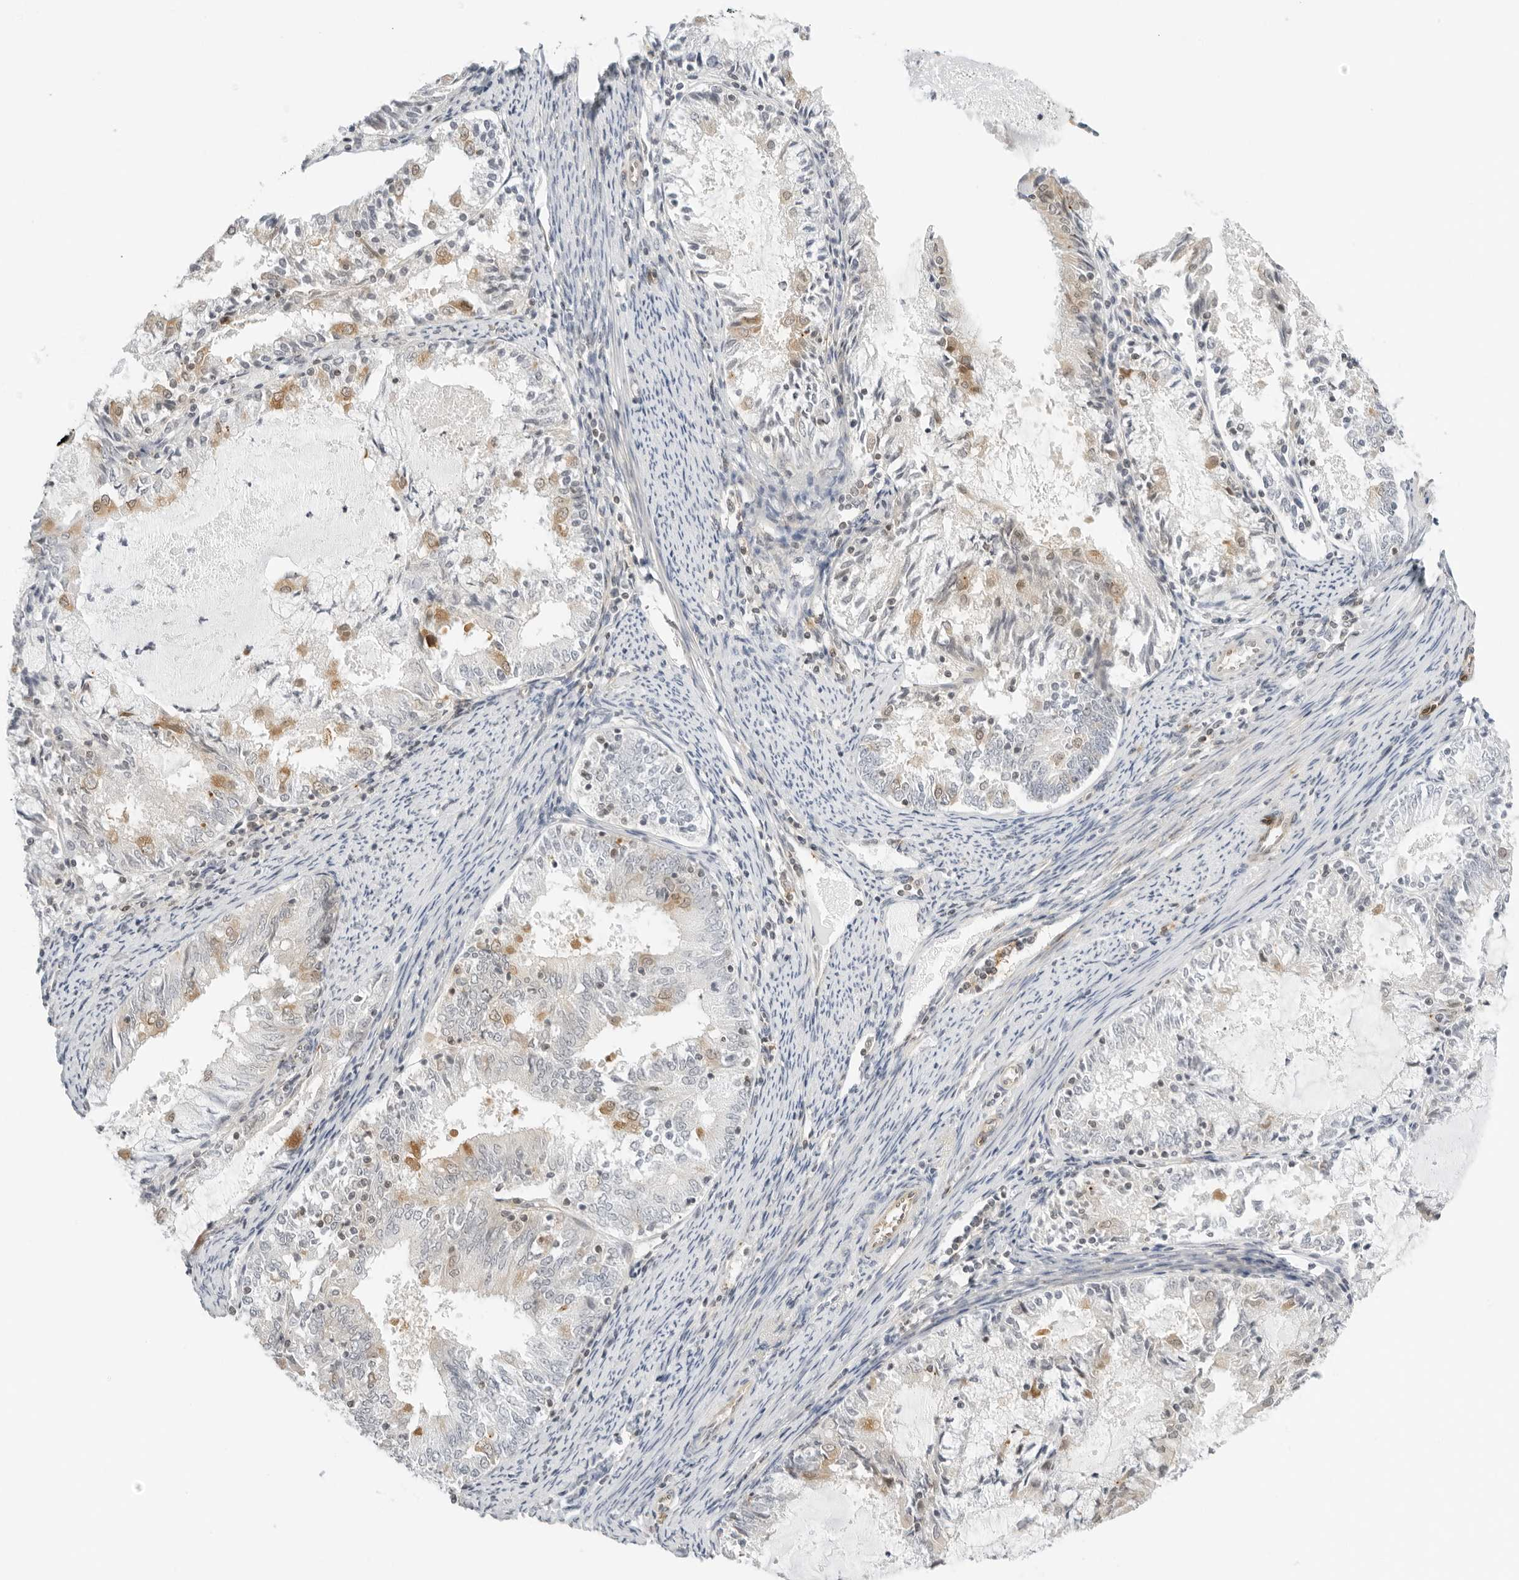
{"staining": {"intensity": "moderate", "quantity": "<25%", "location": "cytoplasmic/membranous"}, "tissue": "endometrial cancer", "cell_type": "Tumor cells", "image_type": "cancer", "snomed": [{"axis": "morphology", "description": "Adenocarcinoma, NOS"}, {"axis": "topography", "description": "Endometrium"}], "caption": "Endometrial adenocarcinoma was stained to show a protein in brown. There is low levels of moderate cytoplasmic/membranous expression in approximately <25% of tumor cells.", "gene": "OSCP1", "patient": {"sex": "female", "age": 57}}